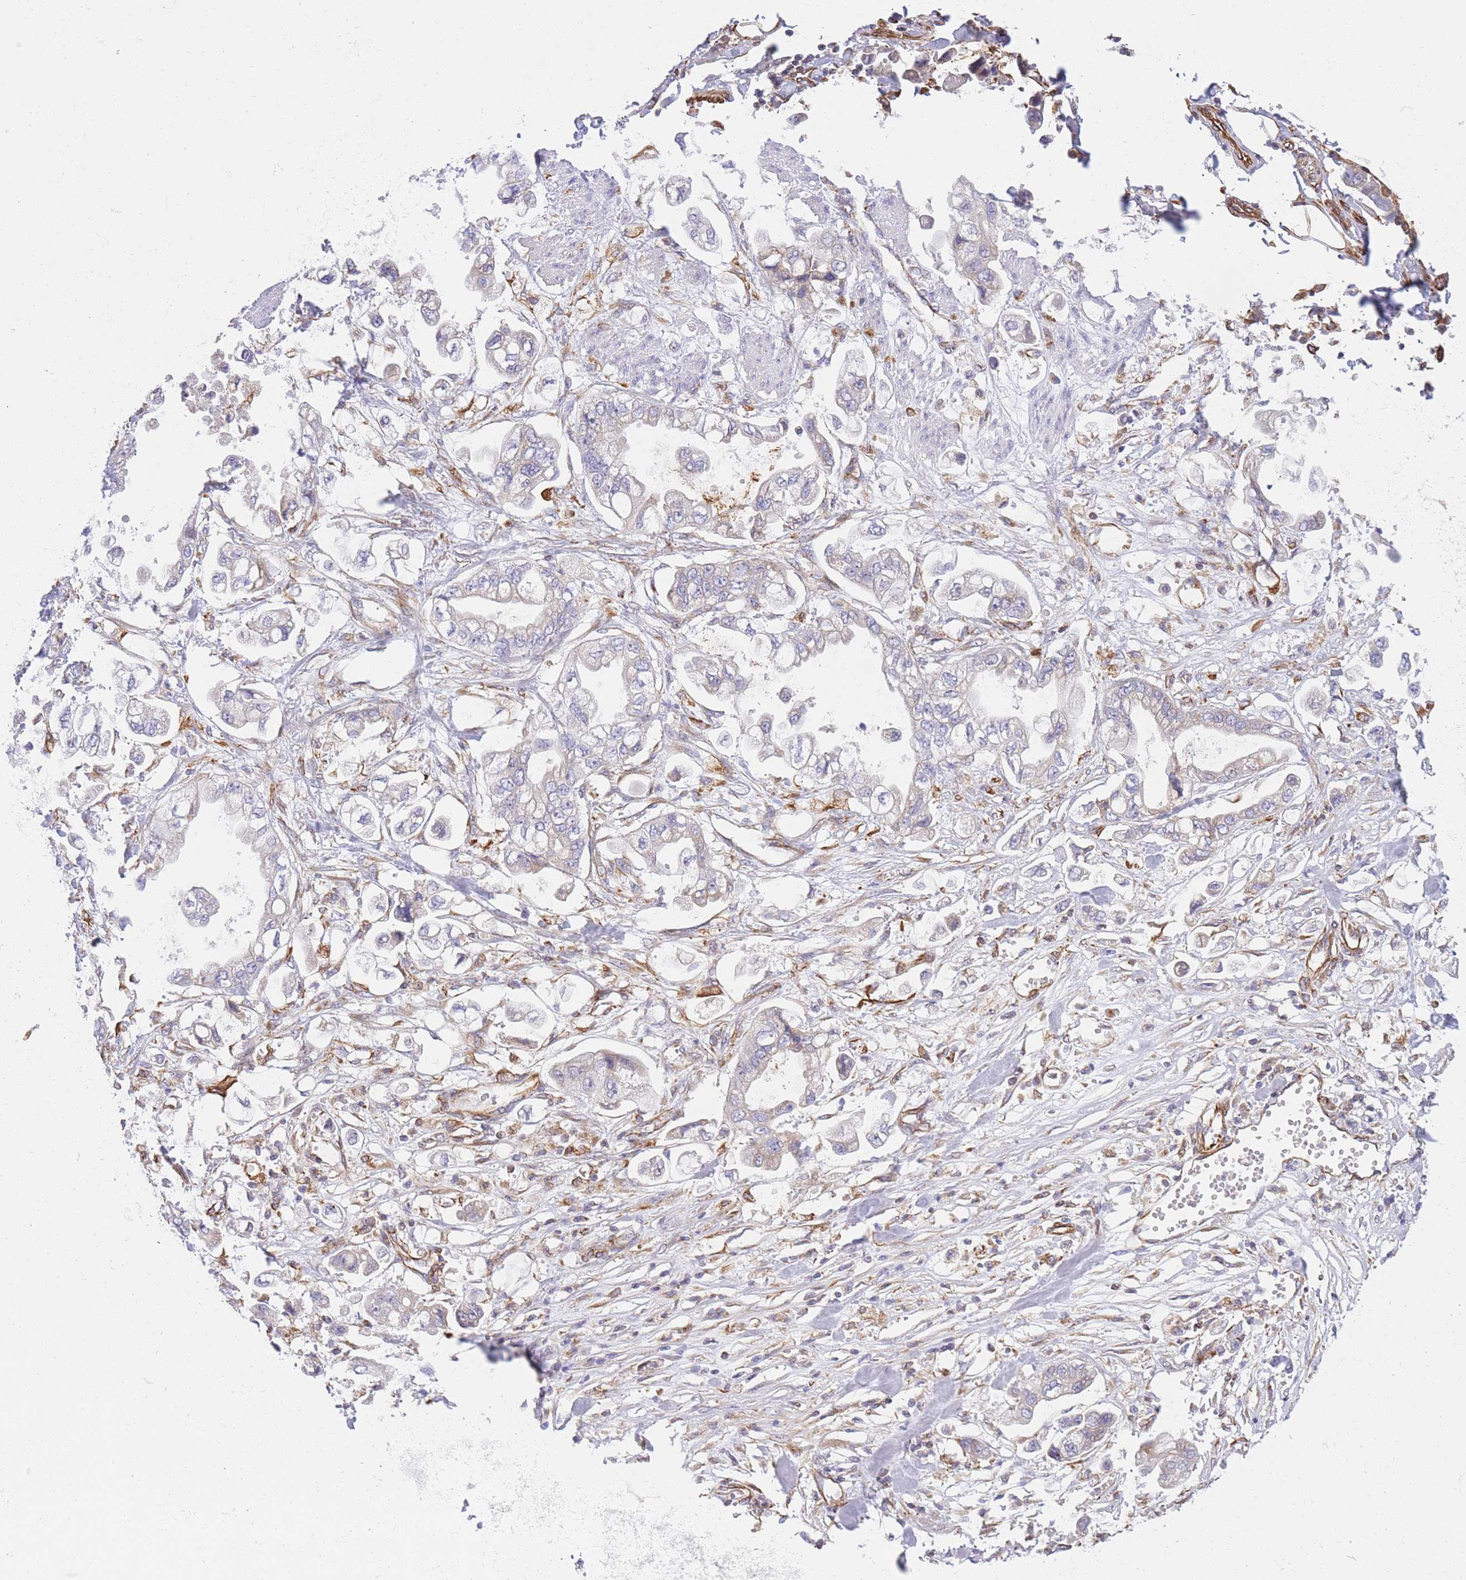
{"staining": {"intensity": "negative", "quantity": "none", "location": "none"}, "tissue": "stomach cancer", "cell_type": "Tumor cells", "image_type": "cancer", "snomed": [{"axis": "morphology", "description": "Adenocarcinoma, NOS"}, {"axis": "topography", "description": "Stomach"}], "caption": "A micrograph of human adenocarcinoma (stomach) is negative for staining in tumor cells.", "gene": "ECPAS", "patient": {"sex": "male", "age": 62}}